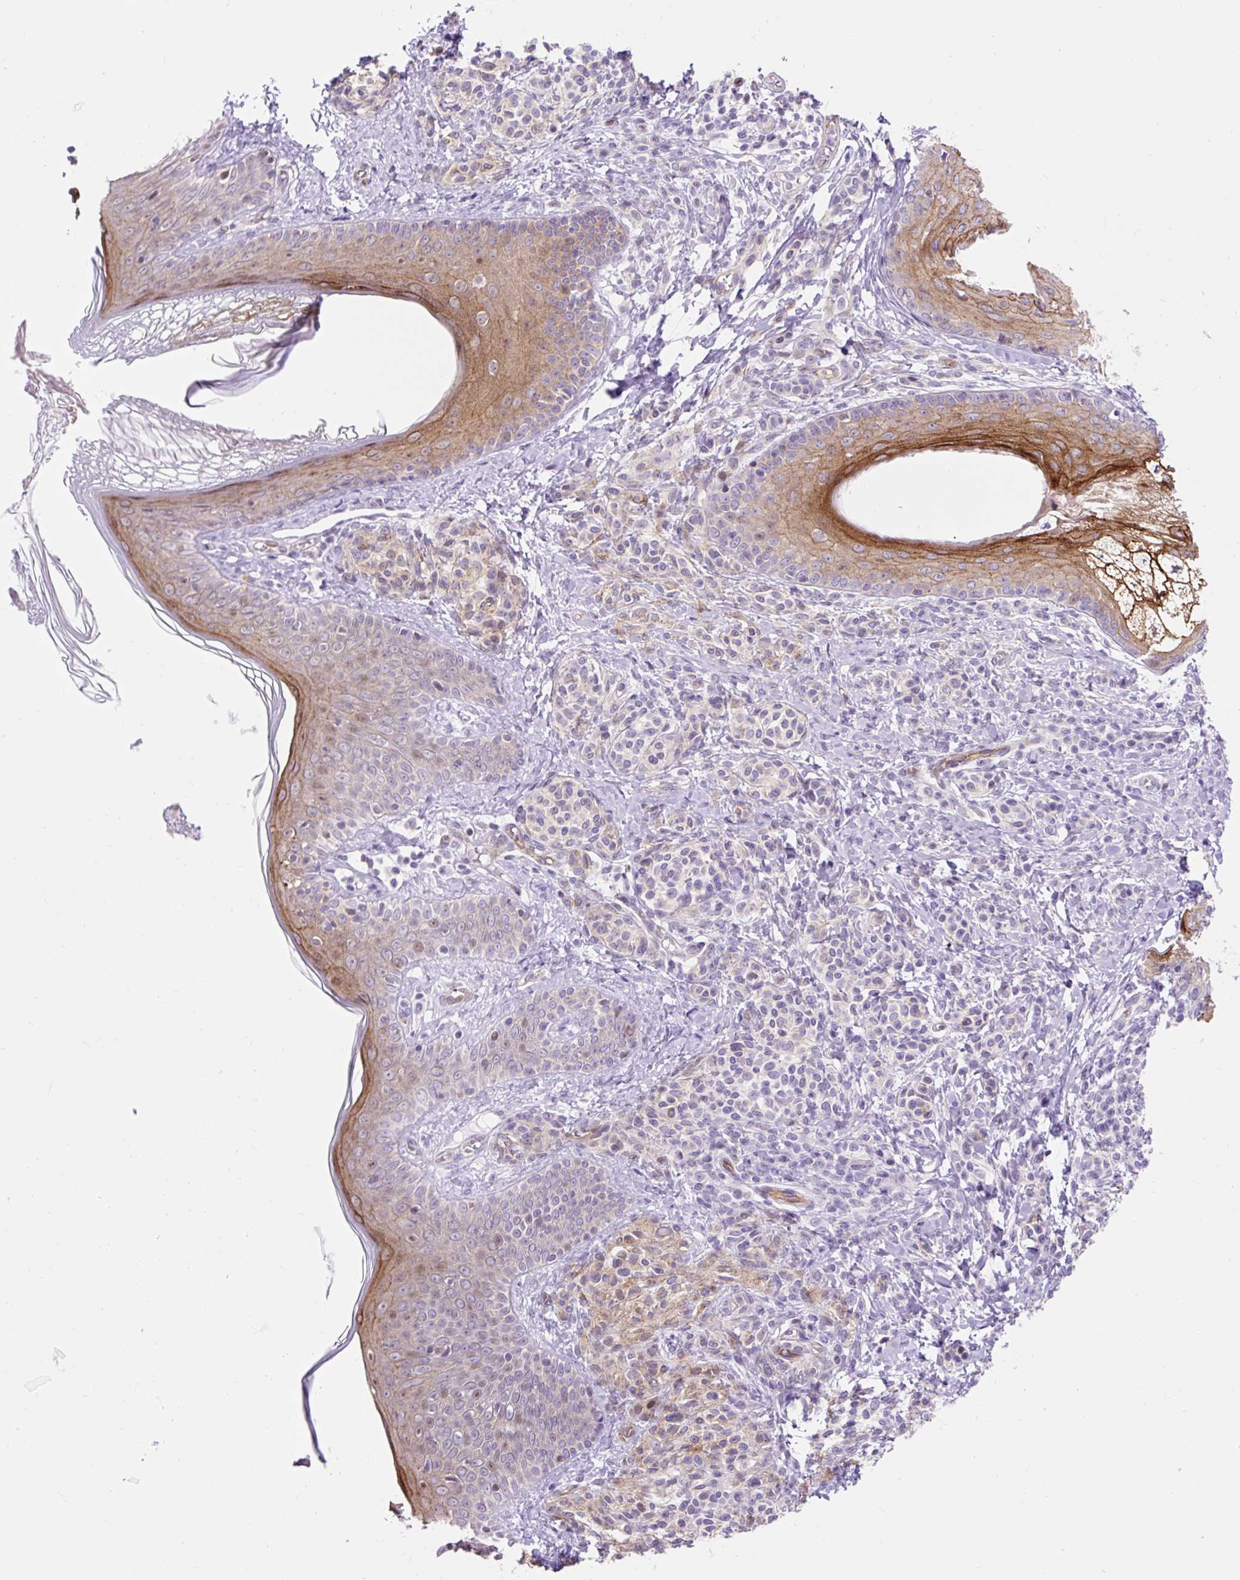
{"staining": {"intensity": "negative", "quantity": "none", "location": "none"}, "tissue": "skin", "cell_type": "Fibroblasts", "image_type": "normal", "snomed": [{"axis": "morphology", "description": "Normal tissue, NOS"}, {"axis": "topography", "description": "Skin"}], "caption": "Immunohistochemistry of benign human skin shows no positivity in fibroblasts.", "gene": "HIP1R", "patient": {"sex": "male", "age": 16}}